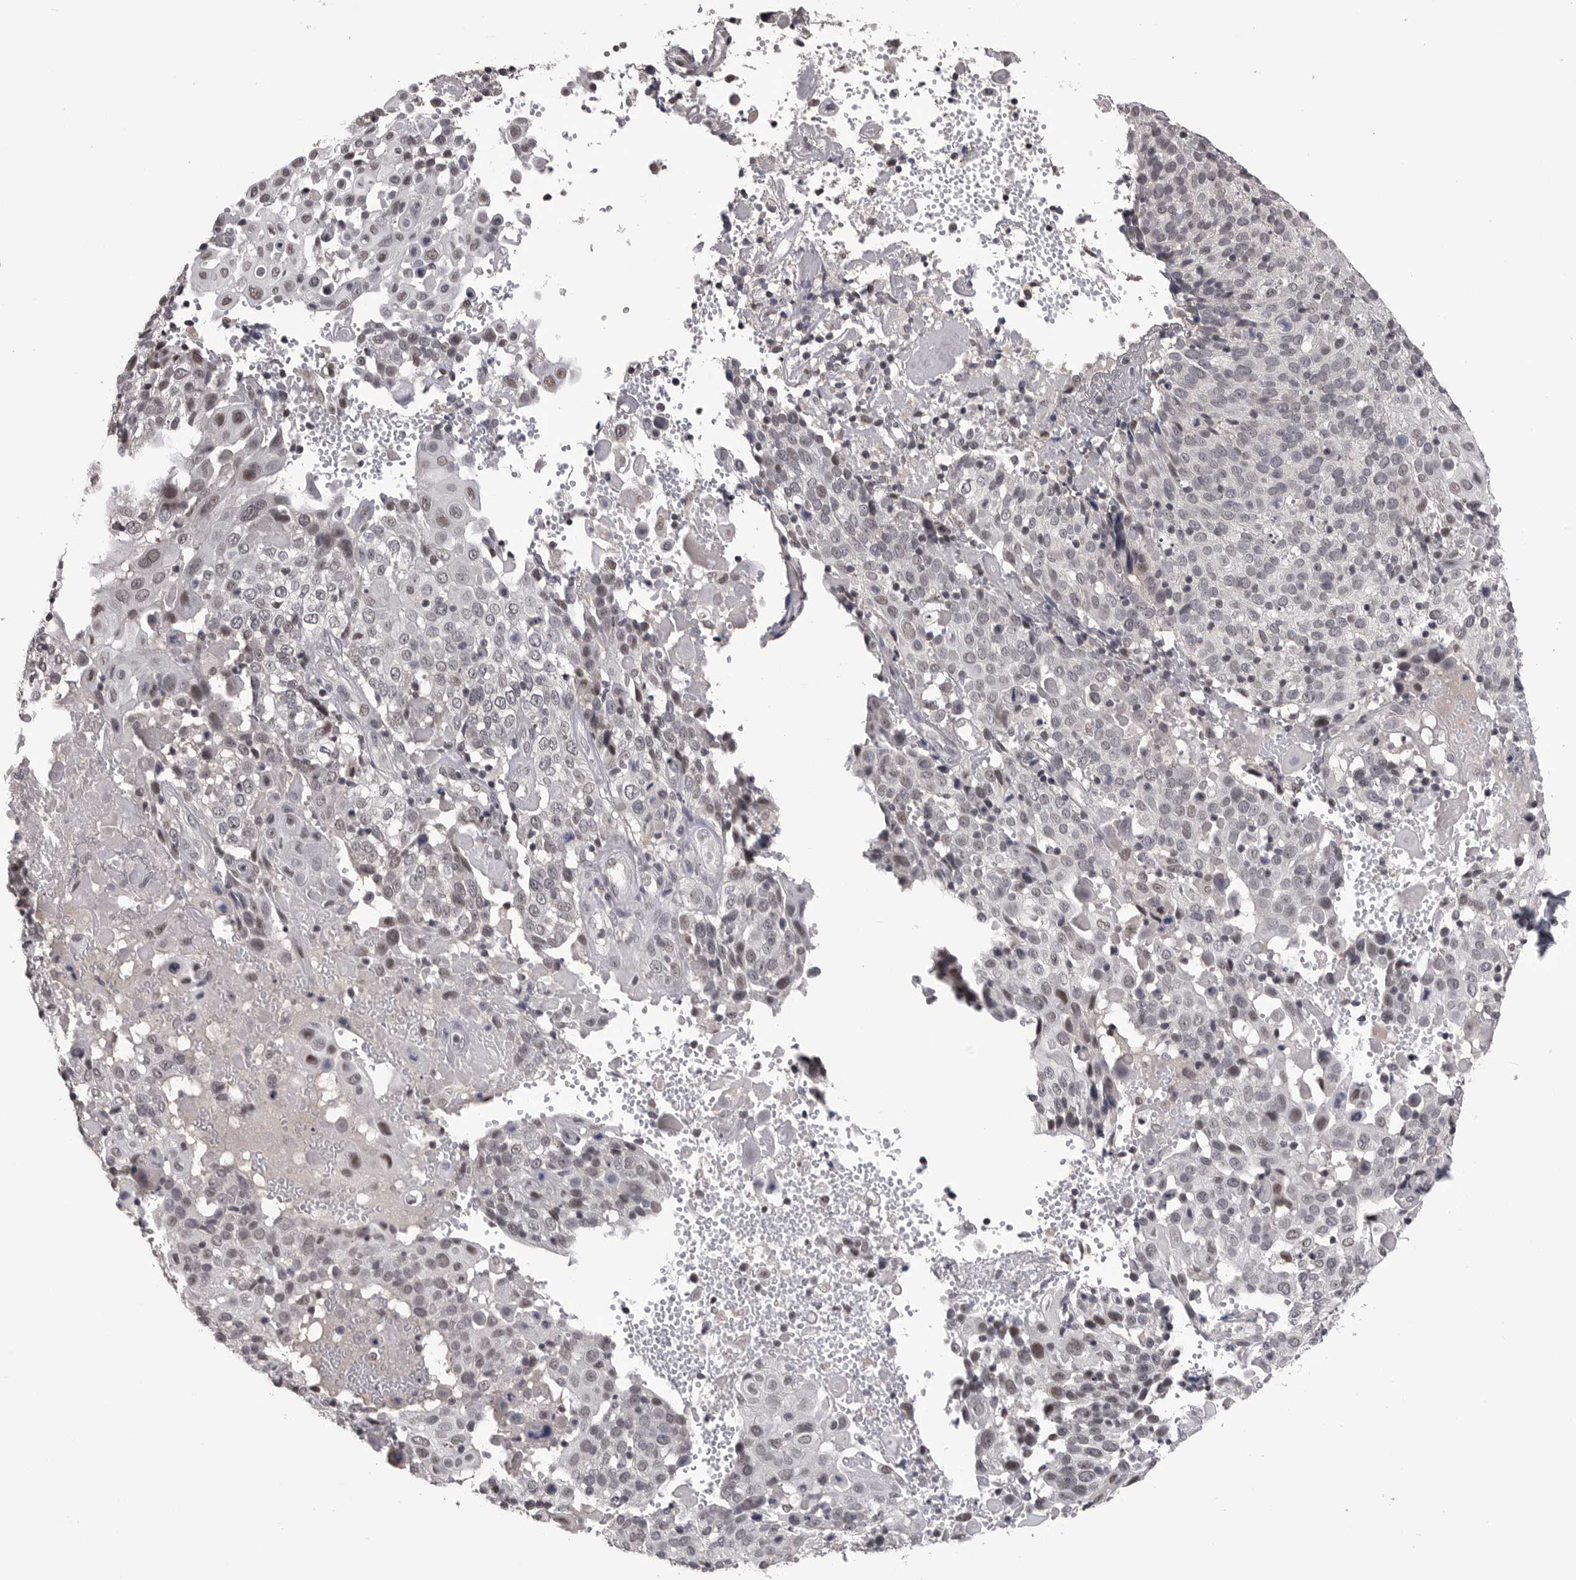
{"staining": {"intensity": "weak", "quantity": "<25%", "location": "nuclear"}, "tissue": "cervical cancer", "cell_type": "Tumor cells", "image_type": "cancer", "snomed": [{"axis": "morphology", "description": "Squamous cell carcinoma, NOS"}, {"axis": "topography", "description": "Cervix"}], "caption": "Protein analysis of cervical cancer demonstrates no significant expression in tumor cells.", "gene": "DLG2", "patient": {"sex": "female", "age": 74}}